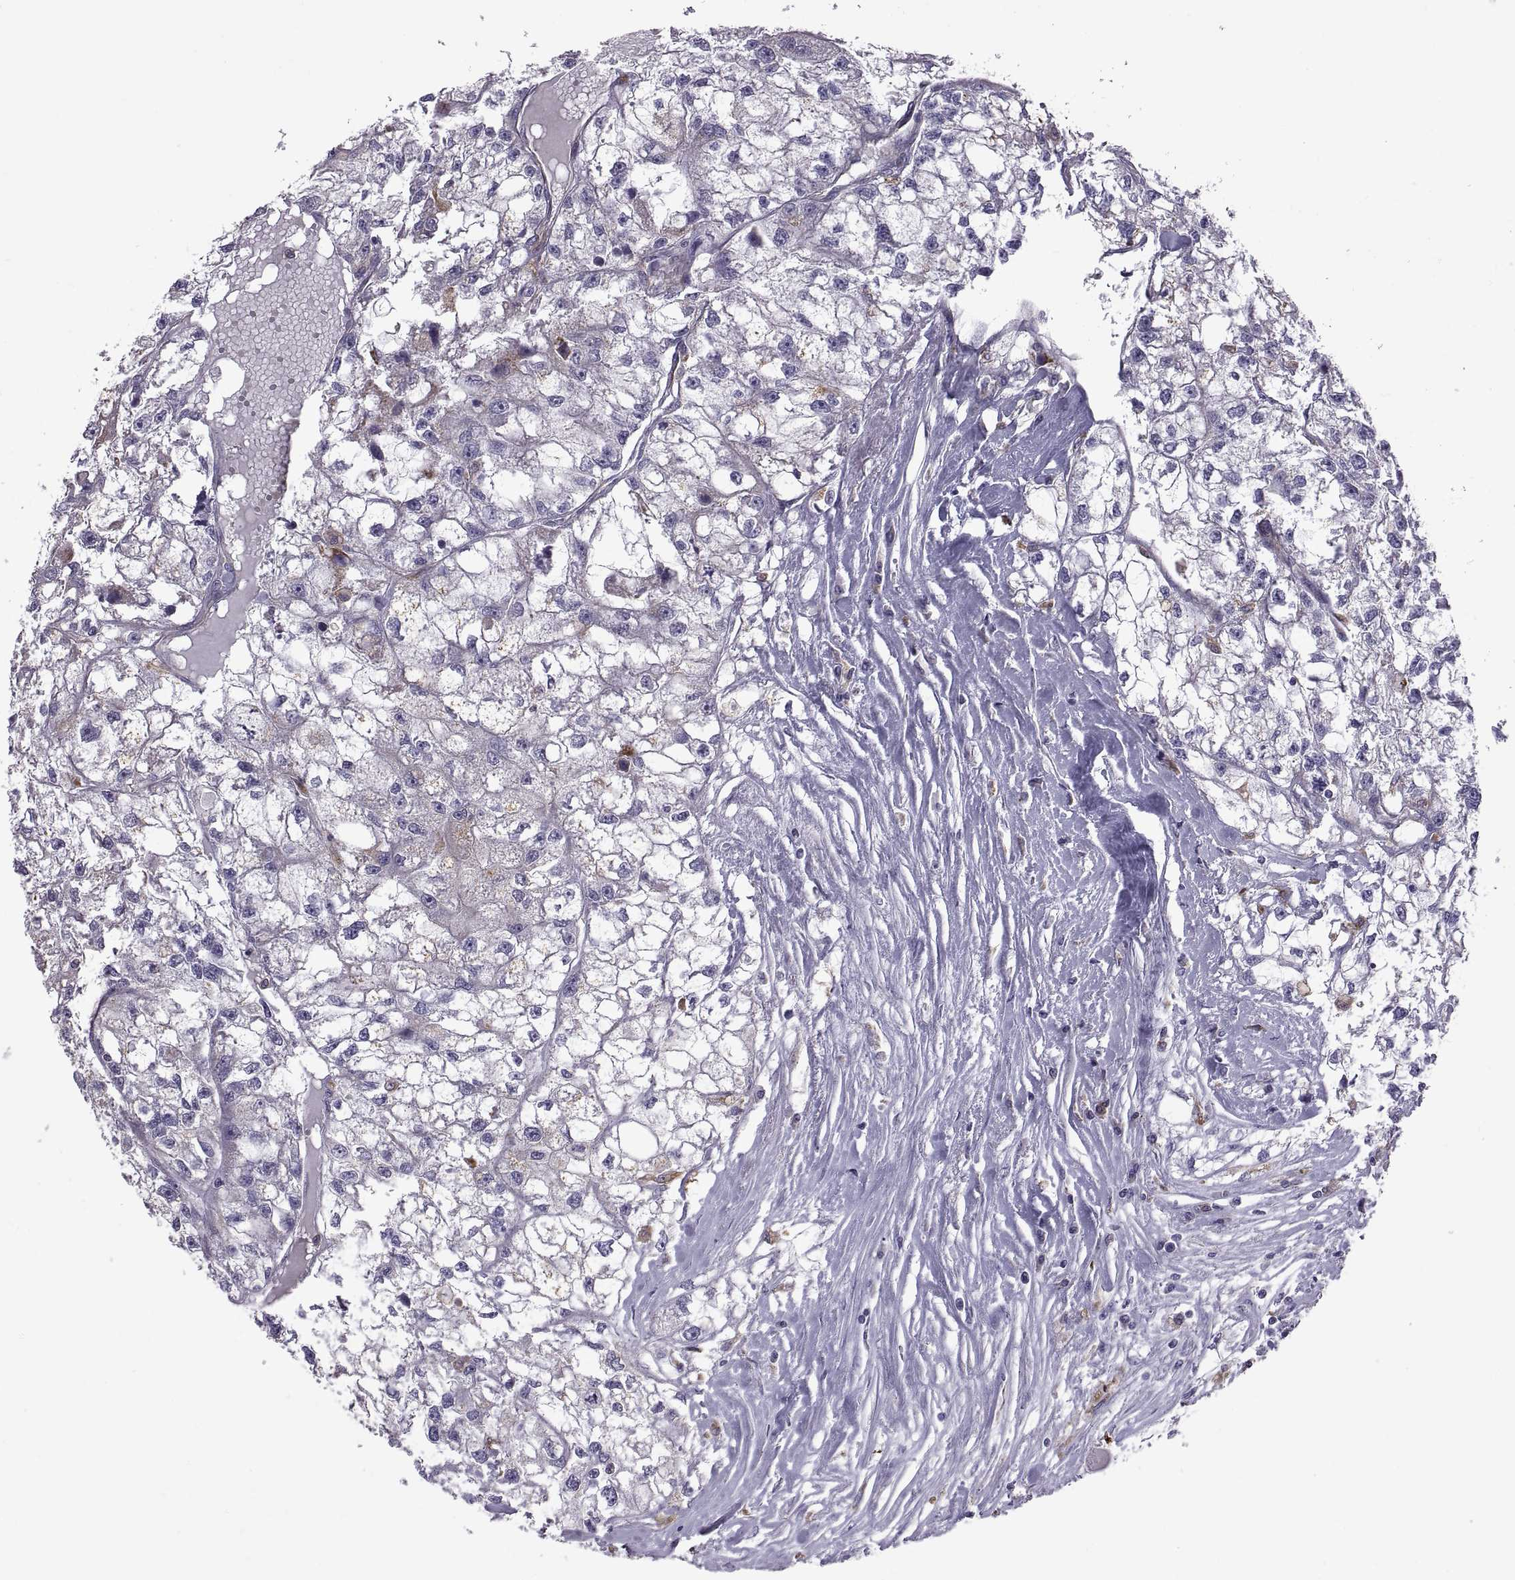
{"staining": {"intensity": "negative", "quantity": "none", "location": "none"}, "tissue": "renal cancer", "cell_type": "Tumor cells", "image_type": "cancer", "snomed": [{"axis": "morphology", "description": "Adenocarcinoma, NOS"}, {"axis": "topography", "description": "Kidney"}], "caption": "Immunohistochemistry of renal cancer (adenocarcinoma) shows no staining in tumor cells. Brightfield microscopy of immunohistochemistry stained with DAB (3,3'-diaminobenzidine) (brown) and hematoxylin (blue), captured at high magnification.", "gene": "ARSL", "patient": {"sex": "male", "age": 56}}